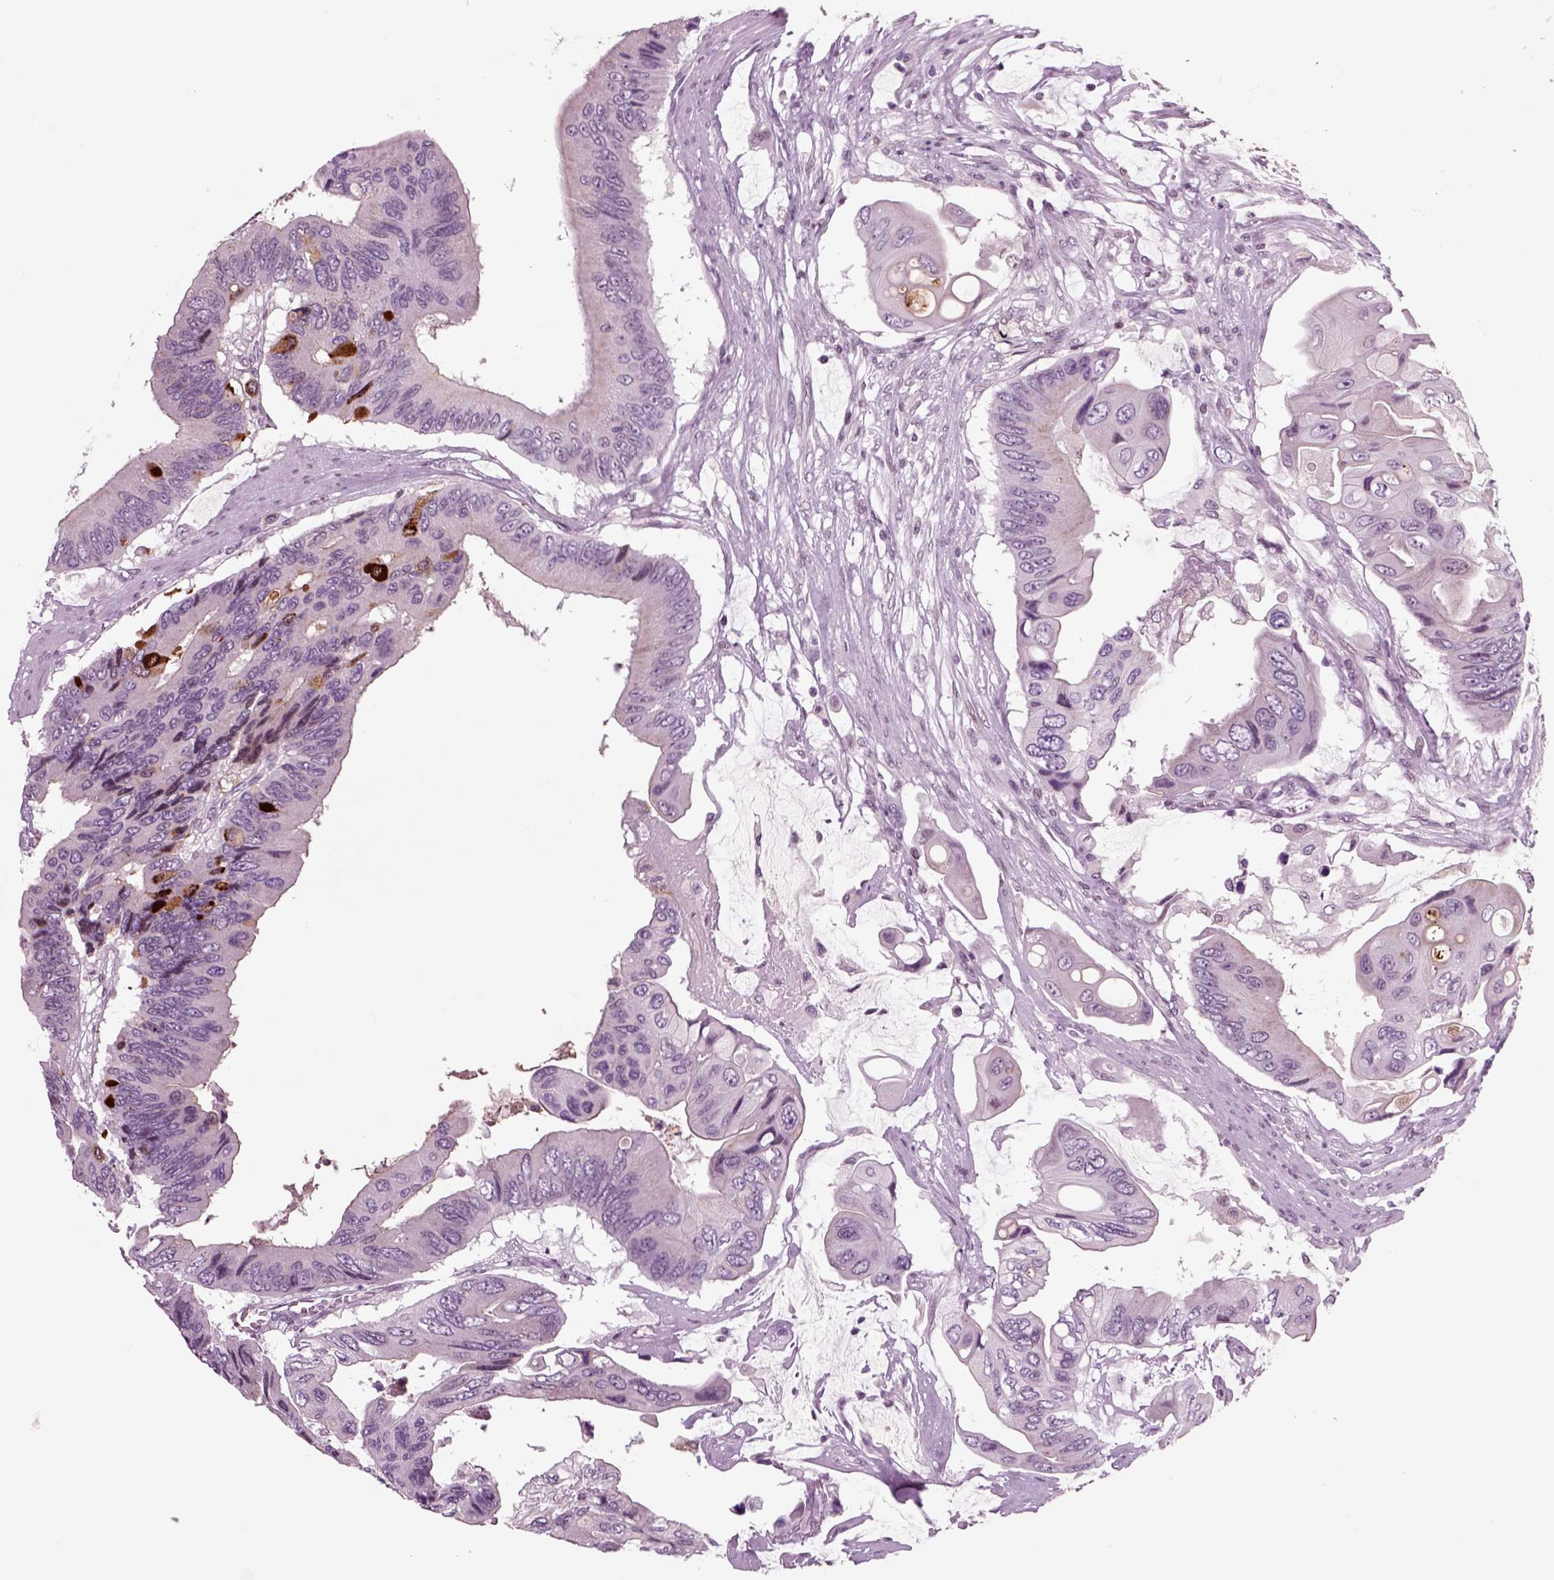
{"staining": {"intensity": "negative", "quantity": "none", "location": "none"}, "tissue": "colorectal cancer", "cell_type": "Tumor cells", "image_type": "cancer", "snomed": [{"axis": "morphology", "description": "Adenocarcinoma, NOS"}, {"axis": "topography", "description": "Rectum"}], "caption": "There is no significant staining in tumor cells of colorectal cancer (adenocarcinoma).", "gene": "CHGB", "patient": {"sex": "male", "age": 63}}